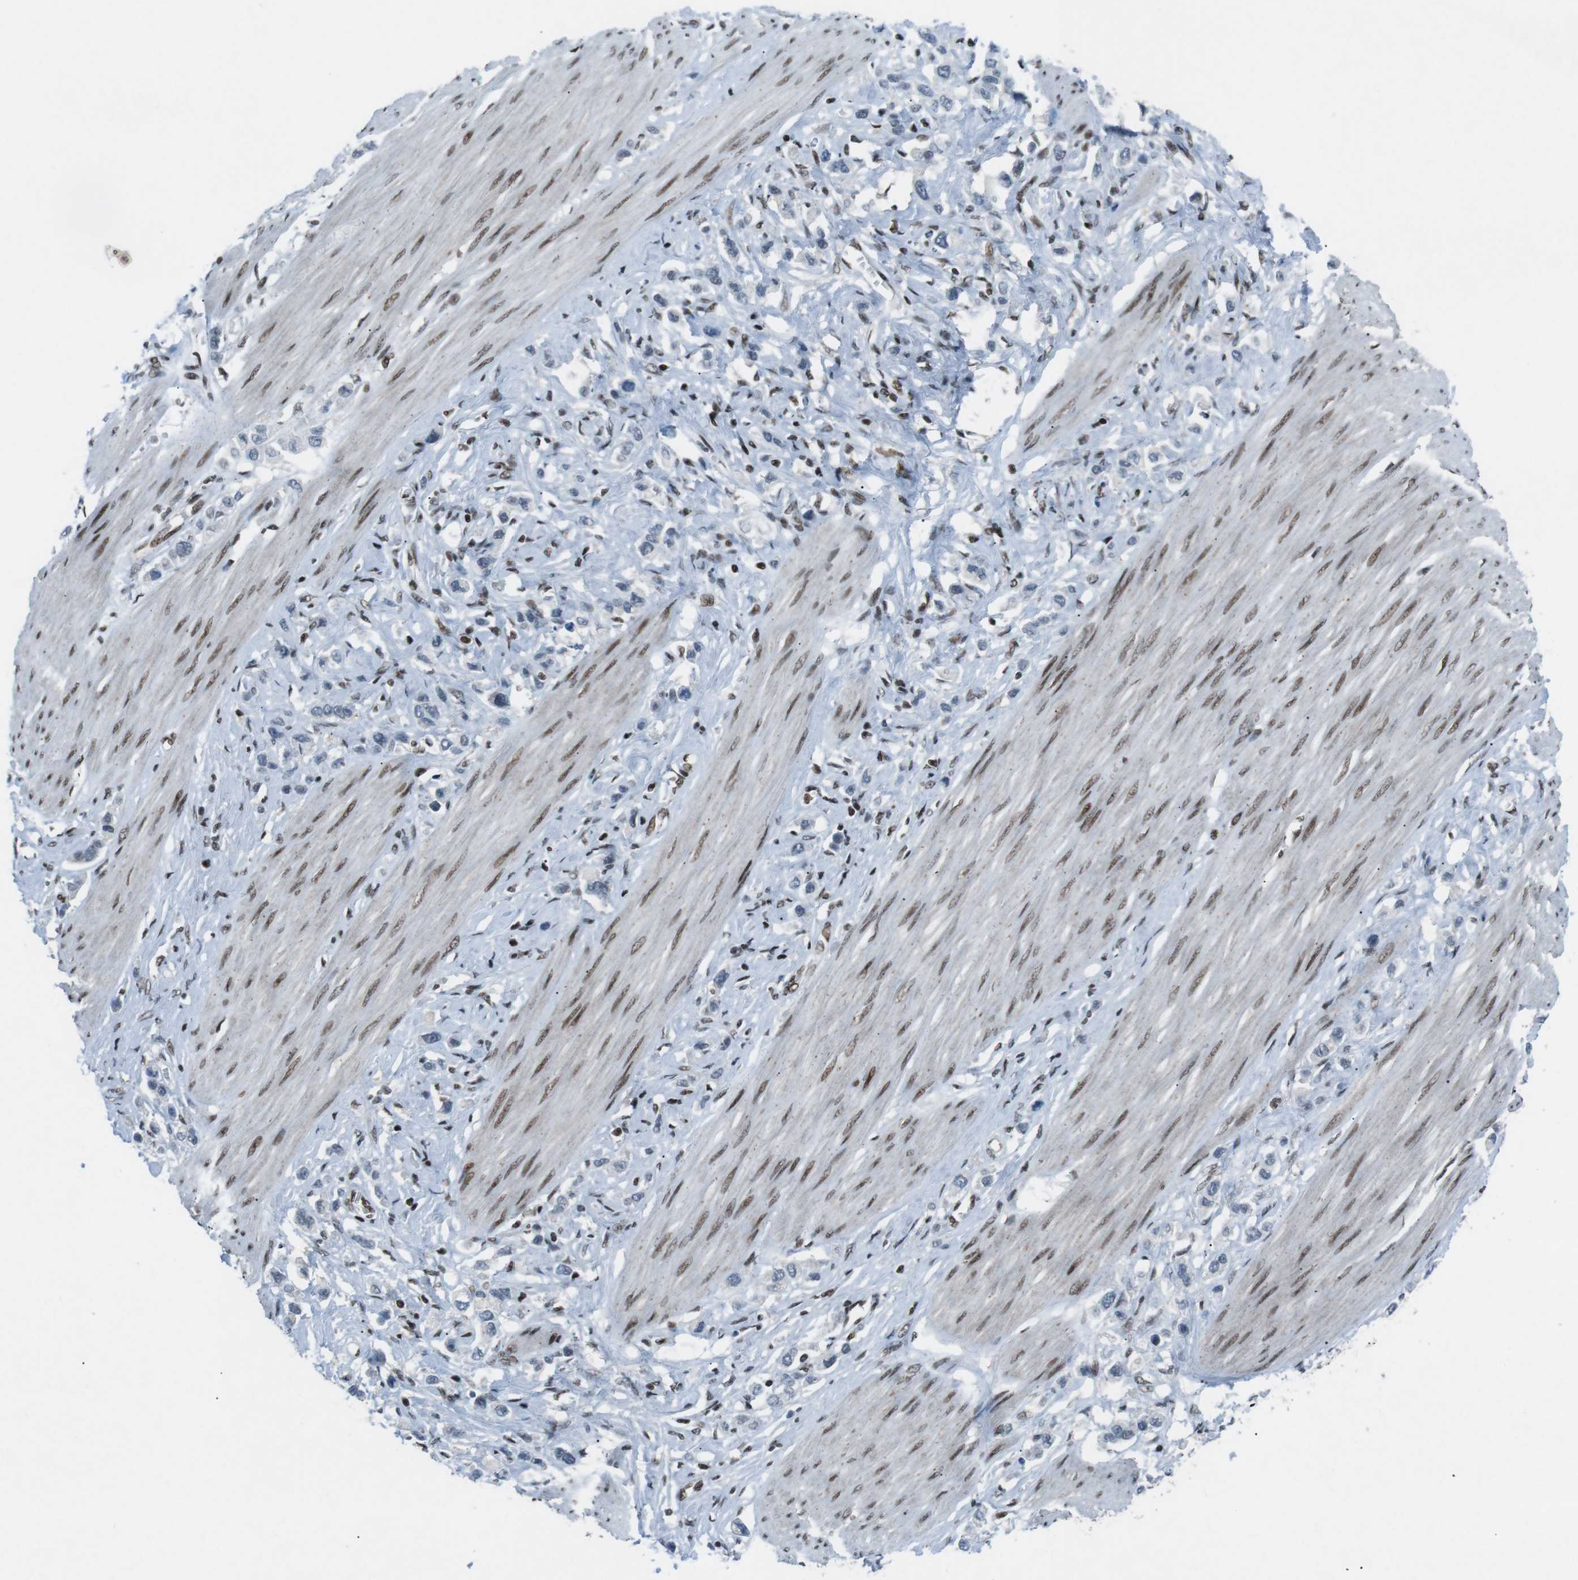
{"staining": {"intensity": "negative", "quantity": "none", "location": "none"}, "tissue": "stomach cancer", "cell_type": "Tumor cells", "image_type": "cancer", "snomed": [{"axis": "morphology", "description": "Adenocarcinoma, NOS"}, {"axis": "topography", "description": "Stomach"}], "caption": "Adenocarcinoma (stomach) stained for a protein using immunohistochemistry exhibits no positivity tumor cells.", "gene": "TAF1", "patient": {"sex": "female", "age": 65}}